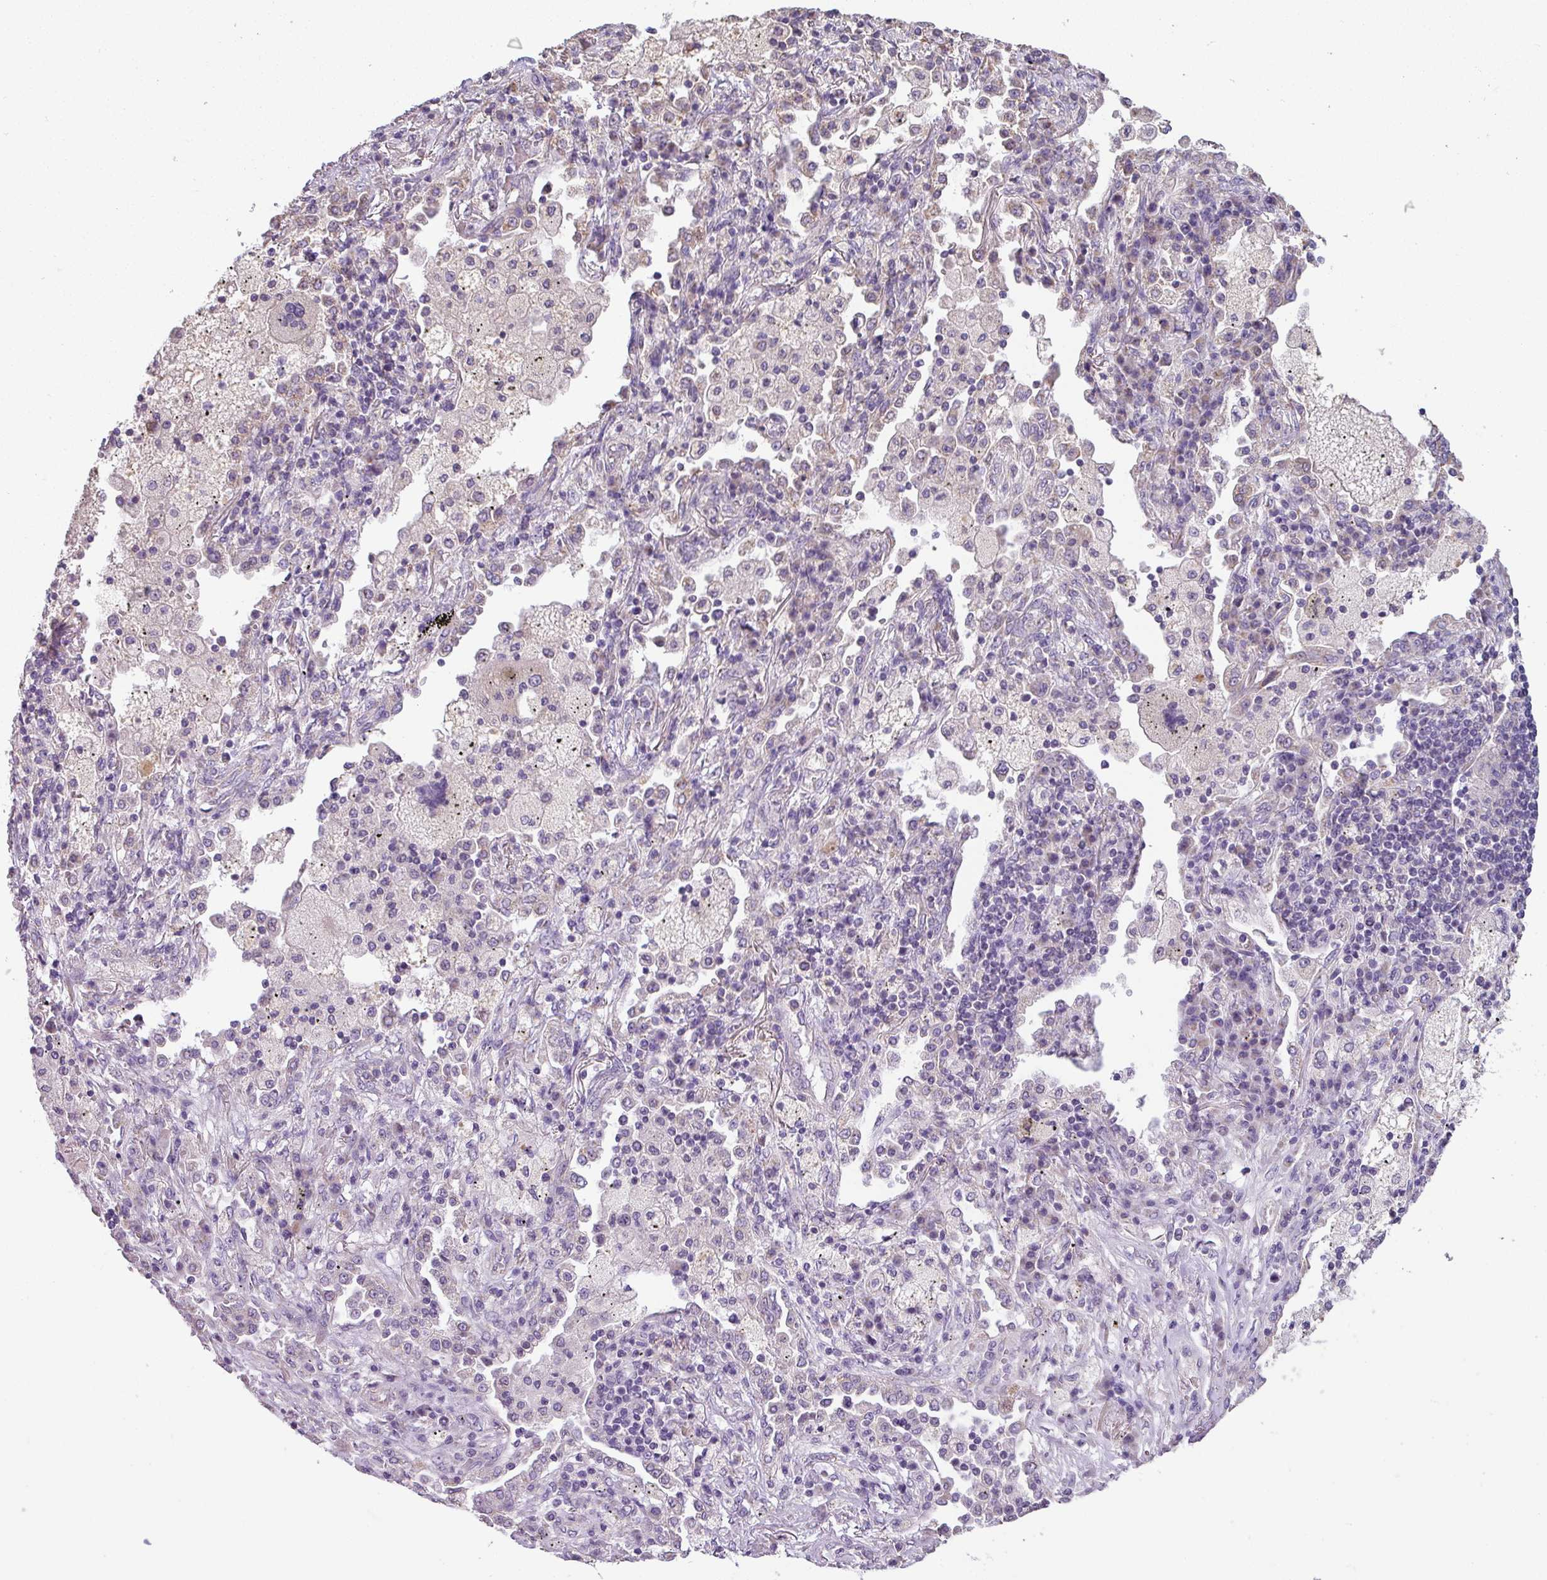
{"staining": {"intensity": "negative", "quantity": "none", "location": "none"}, "tissue": "lung cancer", "cell_type": "Tumor cells", "image_type": "cancer", "snomed": [{"axis": "morphology", "description": "Squamous cell carcinoma, NOS"}, {"axis": "topography", "description": "Lung"}], "caption": "Human lung squamous cell carcinoma stained for a protein using immunohistochemistry exhibits no expression in tumor cells.", "gene": "PALS2", "patient": {"sex": "female", "age": 63}}